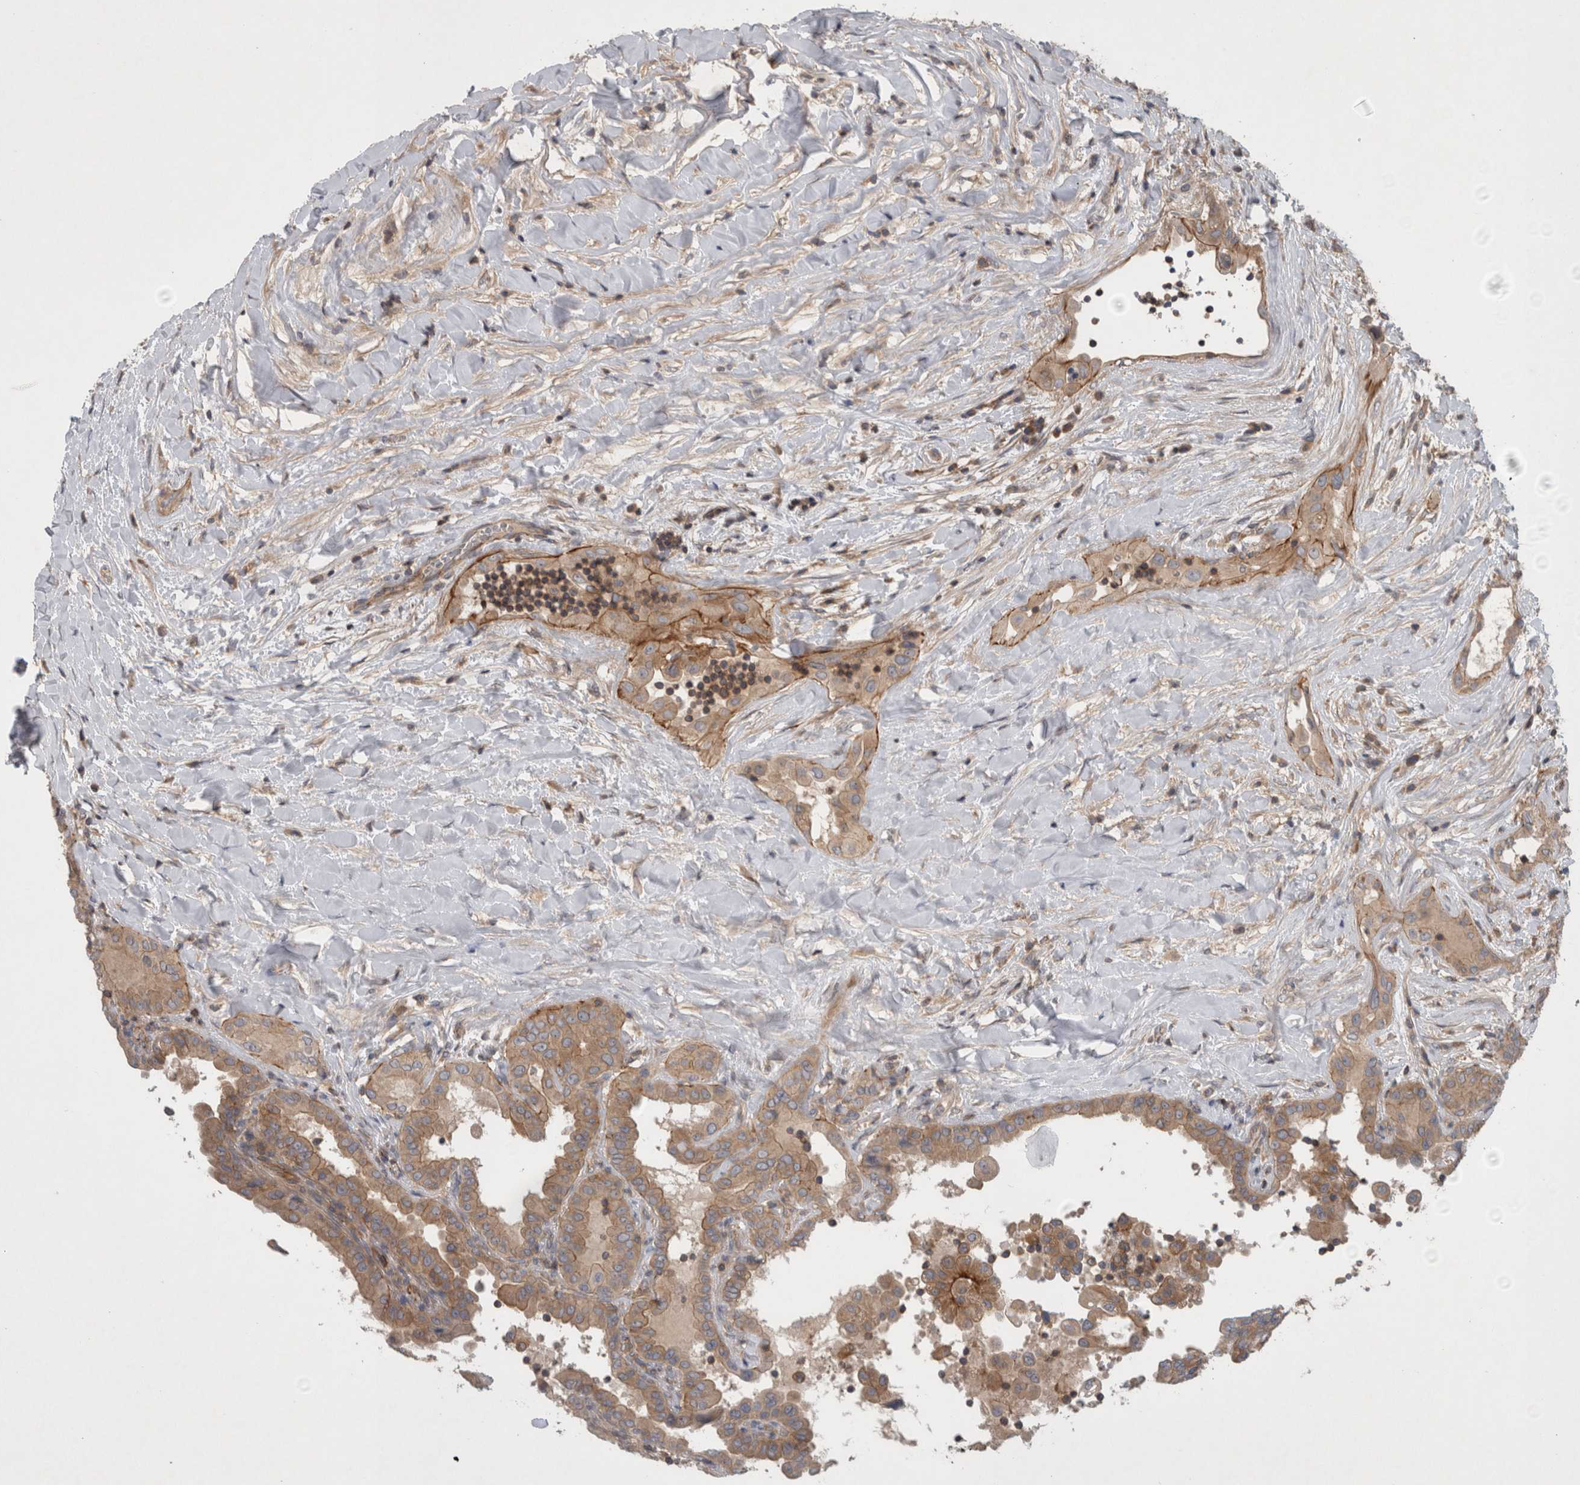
{"staining": {"intensity": "moderate", "quantity": ">75%", "location": "cytoplasmic/membranous"}, "tissue": "thyroid cancer", "cell_type": "Tumor cells", "image_type": "cancer", "snomed": [{"axis": "morphology", "description": "Papillary adenocarcinoma, NOS"}, {"axis": "topography", "description": "Thyroid gland"}], "caption": "Immunohistochemistry (IHC) of human thyroid cancer (papillary adenocarcinoma) demonstrates medium levels of moderate cytoplasmic/membranous expression in about >75% of tumor cells.", "gene": "SCARA5", "patient": {"sex": "male", "age": 33}}